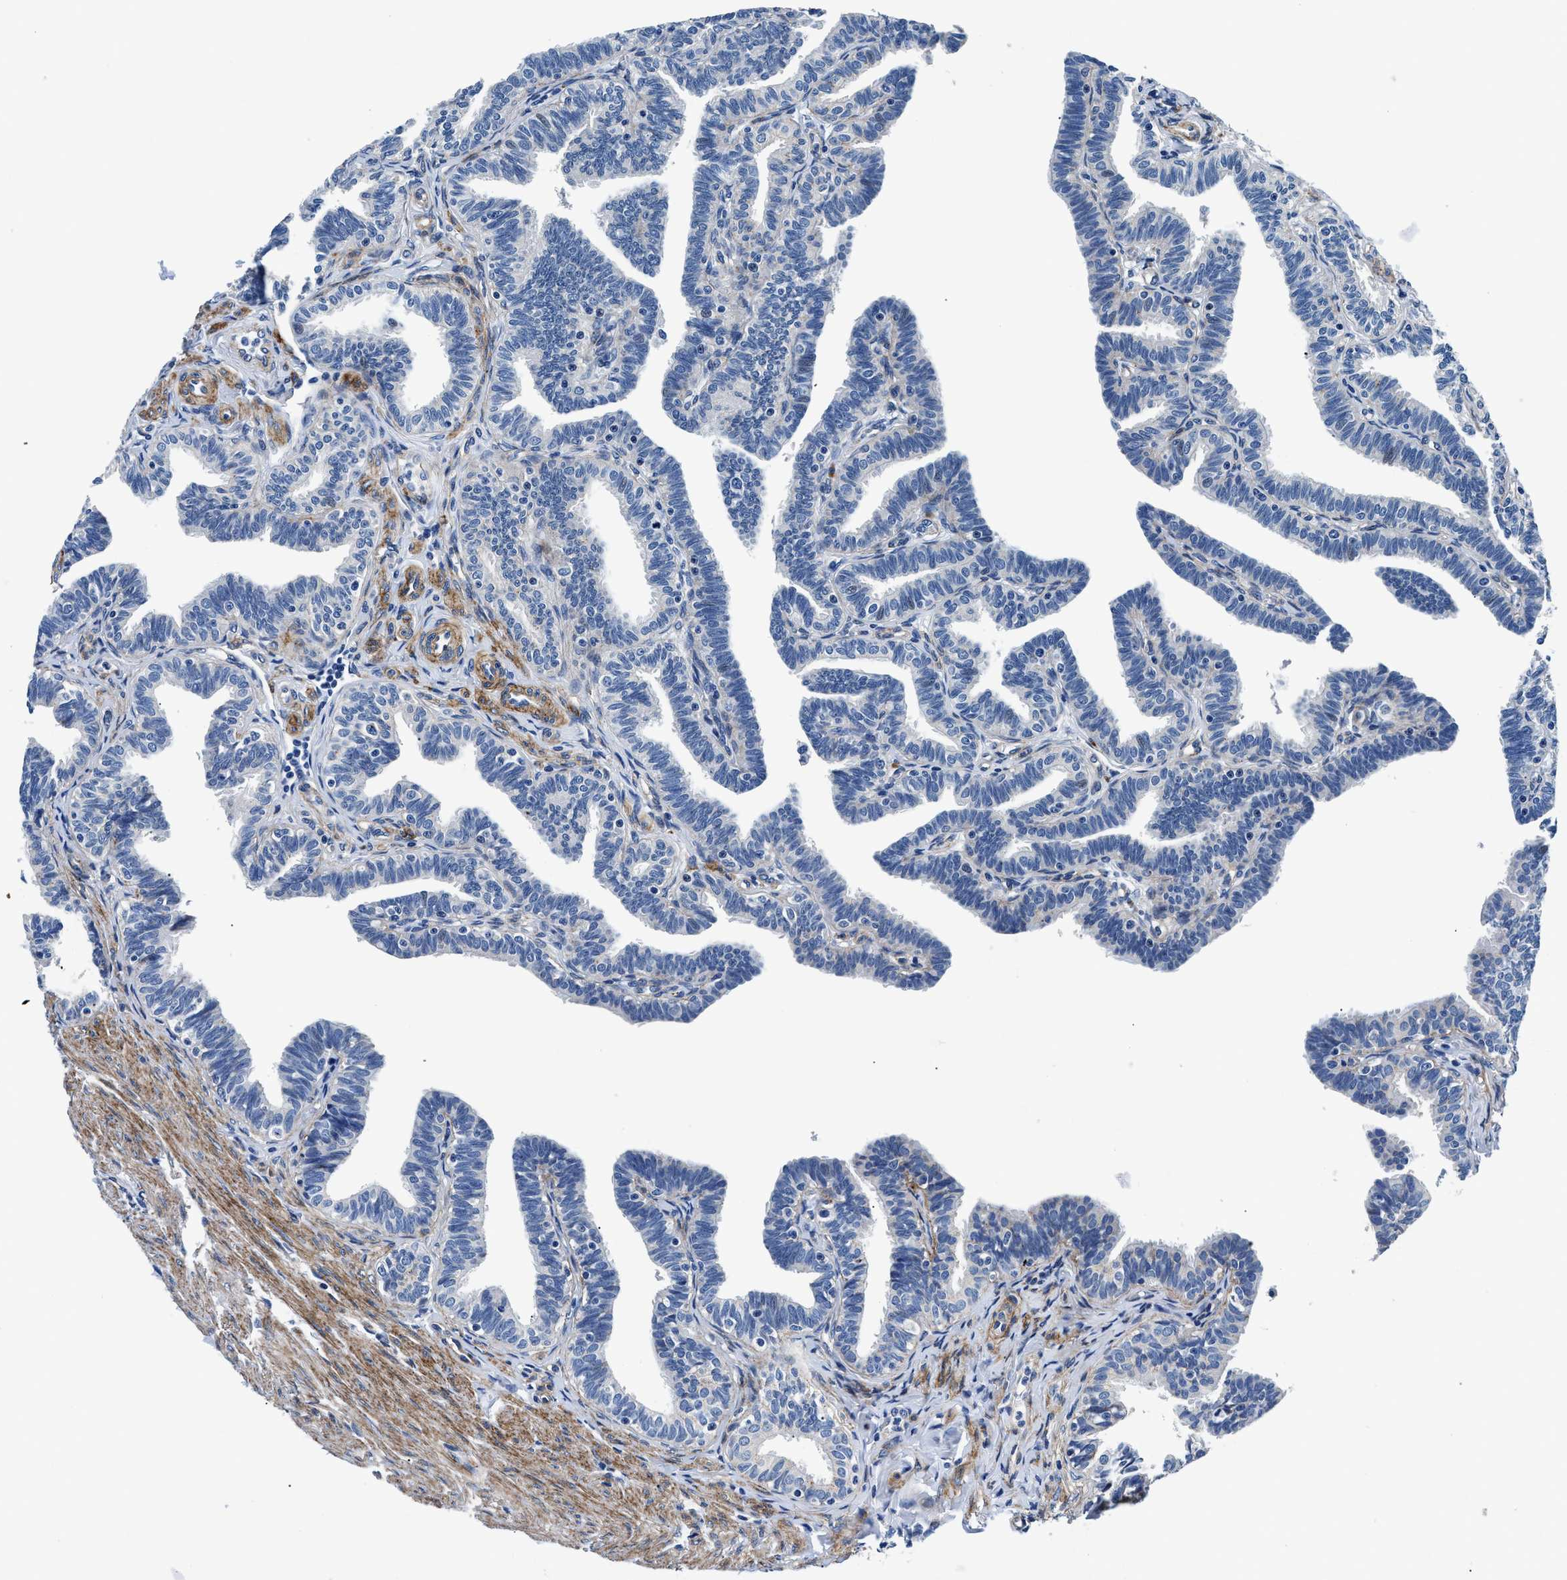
{"staining": {"intensity": "negative", "quantity": "none", "location": "none"}, "tissue": "fallopian tube", "cell_type": "Glandular cells", "image_type": "normal", "snomed": [{"axis": "morphology", "description": "Normal tissue, NOS"}, {"axis": "topography", "description": "Fallopian tube"}, {"axis": "topography", "description": "Ovary"}], "caption": "The image shows no significant expression in glandular cells of fallopian tube.", "gene": "DAG1", "patient": {"sex": "female", "age": 23}}